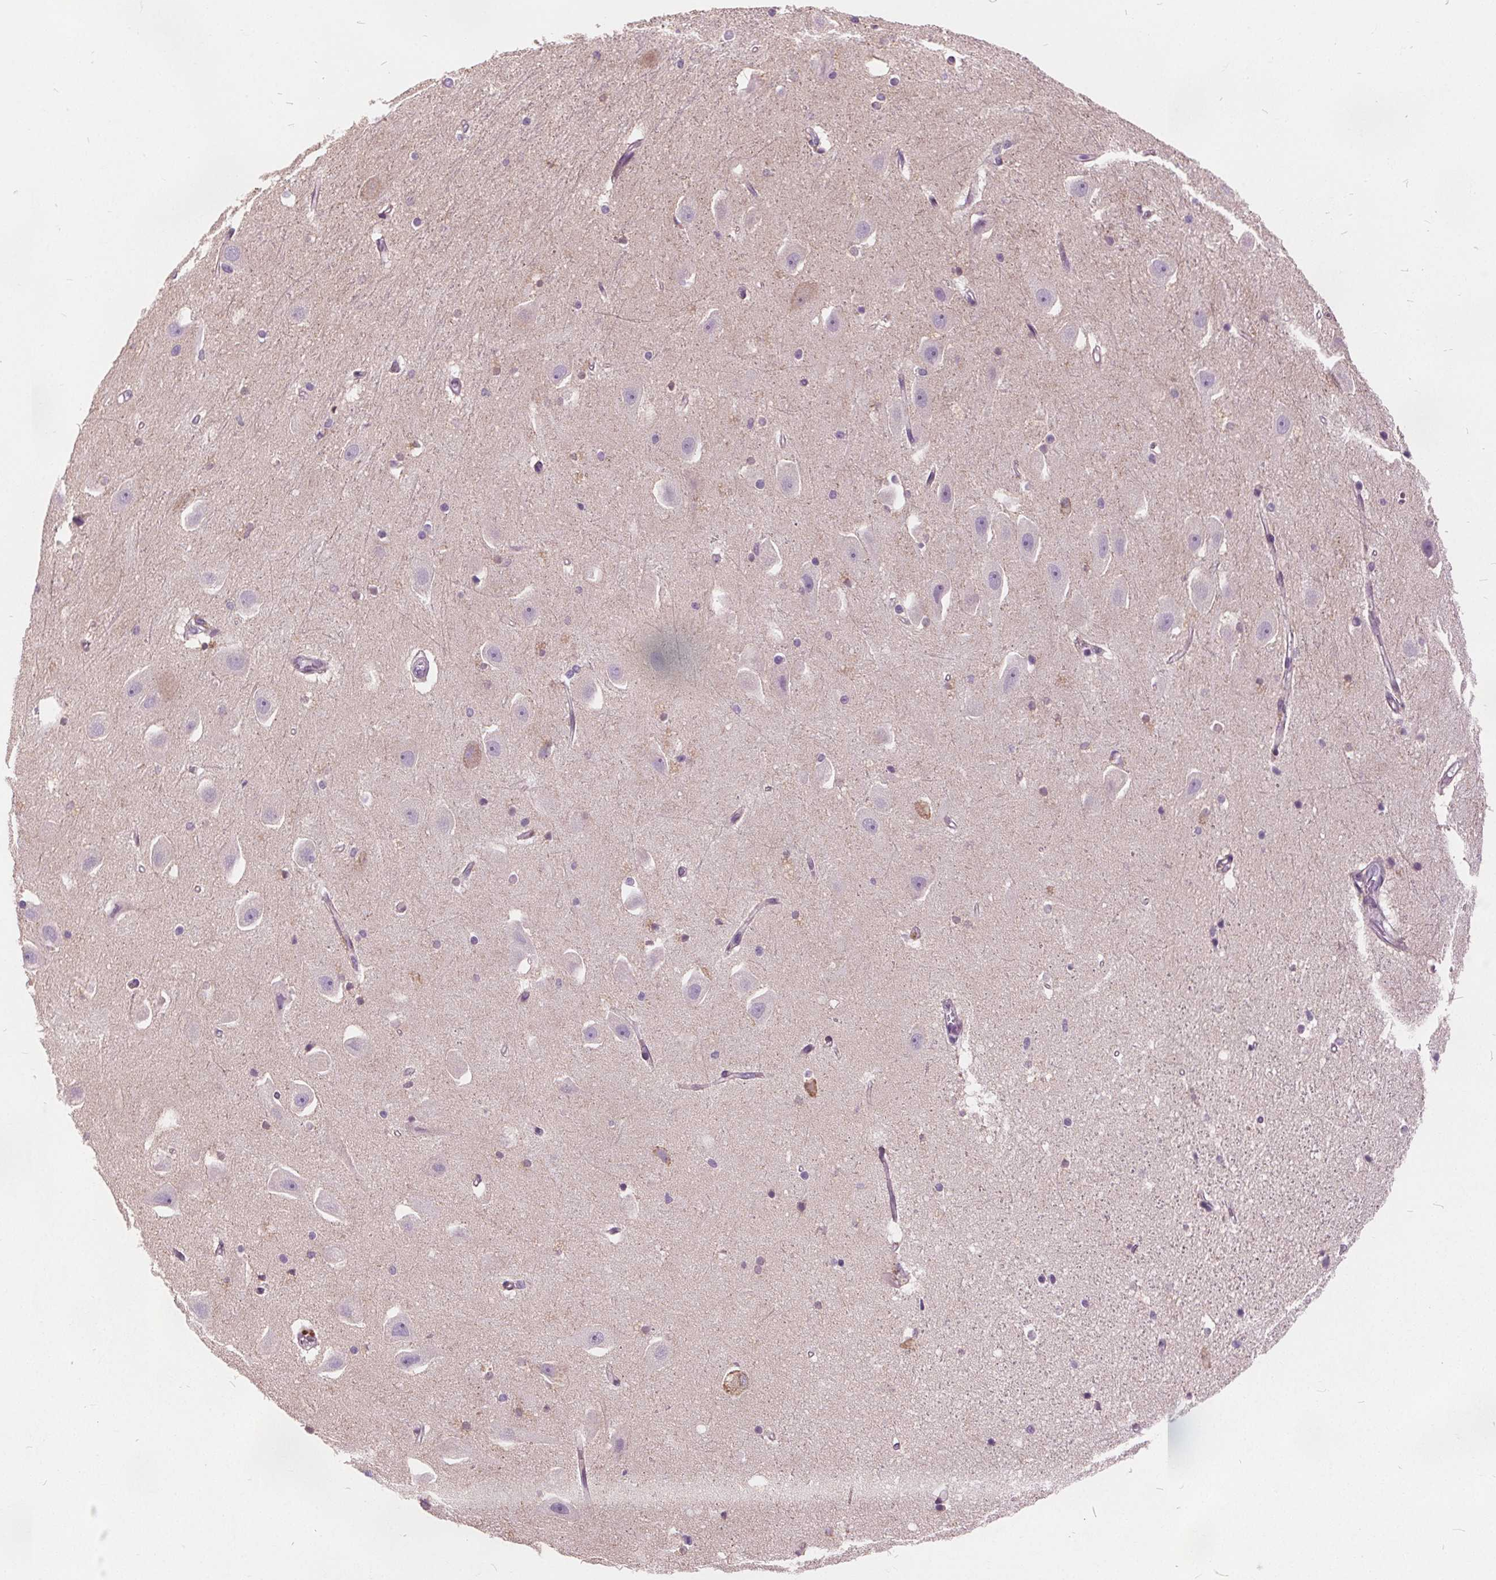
{"staining": {"intensity": "negative", "quantity": "none", "location": "none"}, "tissue": "hippocampus", "cell_type": "Glial cells", "image_type": "normal", "snomed": [{"axis": "morphology", "description": "Normal tissue, NOS"}, {"axis": "topography", "description": "Hippocampus"}], "caption": "Photomicrograph shows no protein staining in glial cells of benign hippocampus.", "gene": "ACOX2", "patient": {"sex": "male", "age": 63}}